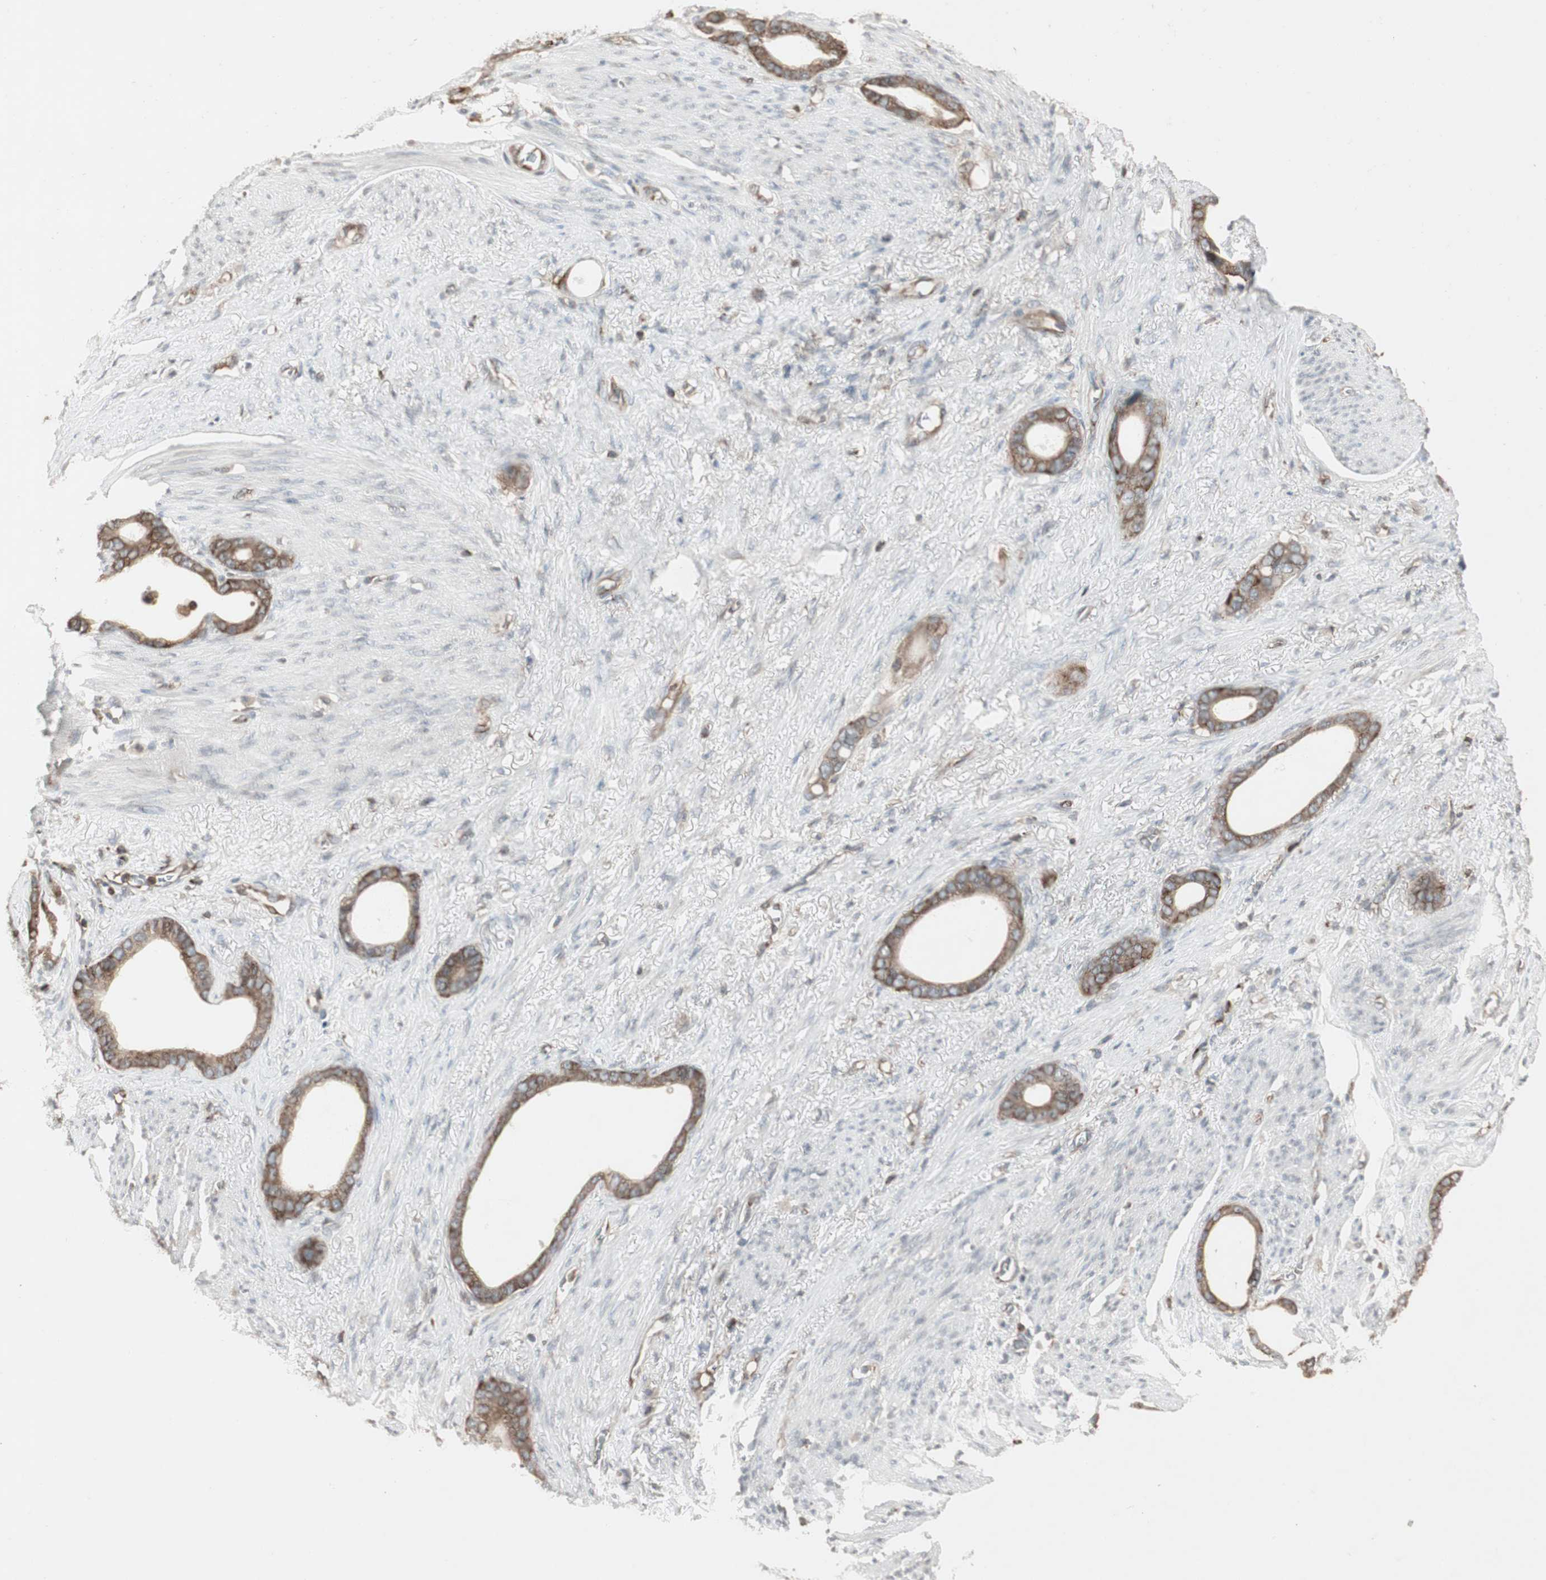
{"staining": {"intensity": "moderate", "quantity": "25%-75%", "location": "cytoplasmic/membranous"}, "tissue": "stomach cancer", "cell_type": "Tumor cells", "image_type": "cancer", "snomed": [{"axis": "morphology", "description": "Adenocarcinoma, NOS"}, {"axis": "topography", "description": "Stomach"}], "caption": "Tumor cells show moderate cytoplasmic/membranous positivity in approximately 25%-75% of cells in stomach cancer.", "gene": "ARHGEF1", "patient": {"sex": "female", "age": 75}}